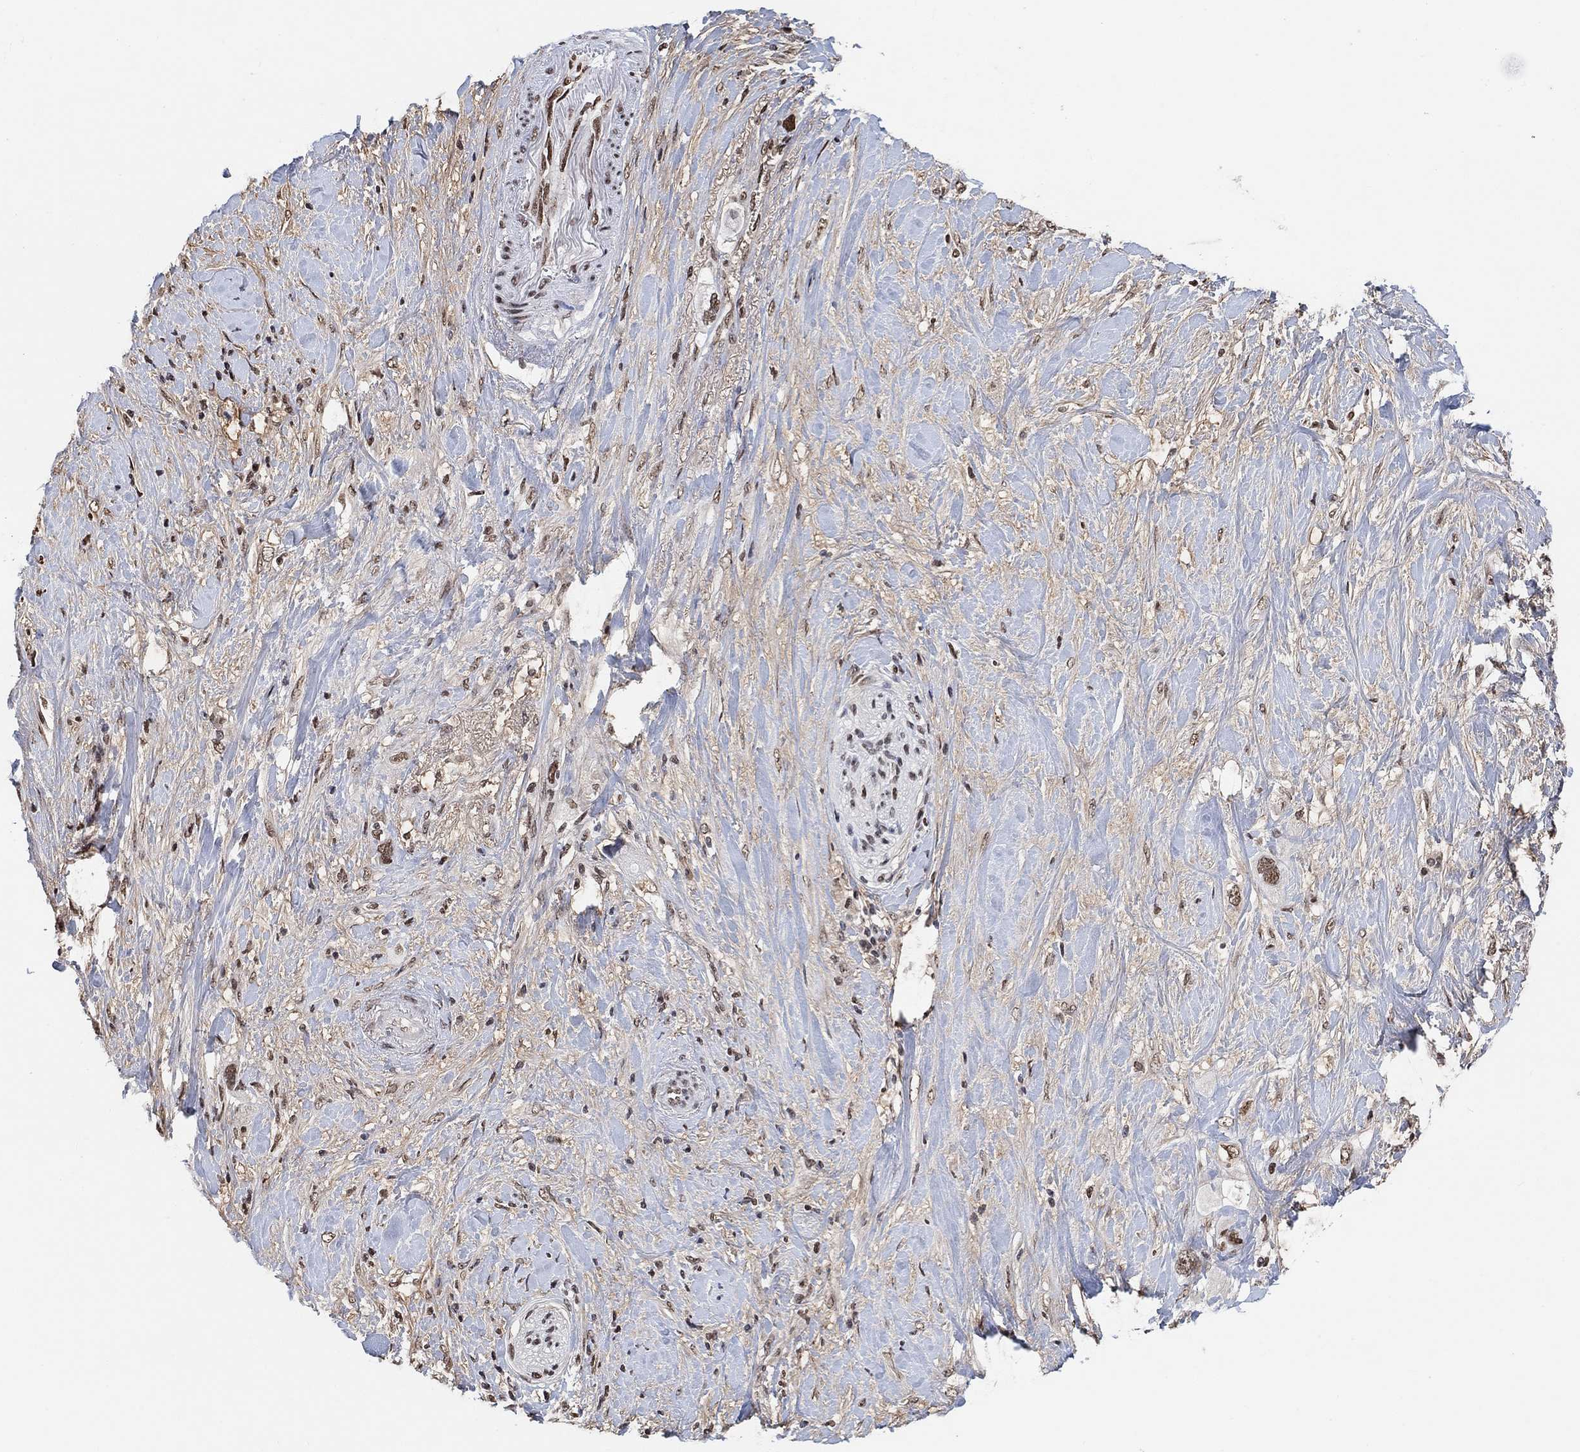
{"staining": {"intensity": "moderate", "quantity": ">75%", "location": "nuclear"}, "tissue": "pancreatic cancer", "cell_type": "Tumor cells", "image_type": "cancer", "snomed": [{"axis": "morphology", "description": "Adenocarcinoma, NOS"}, {"axis": "topography", "description": "Pancreas"}], "caption": "Immunohistochemistry (IHC) image of pancreatic cancer stained for a protein (brown), which shows medium levels of moderate nuclear positivity in about >75% of tumor cells.", "gene": "USP39", "patient": {"sex": "female", "age": 56}}